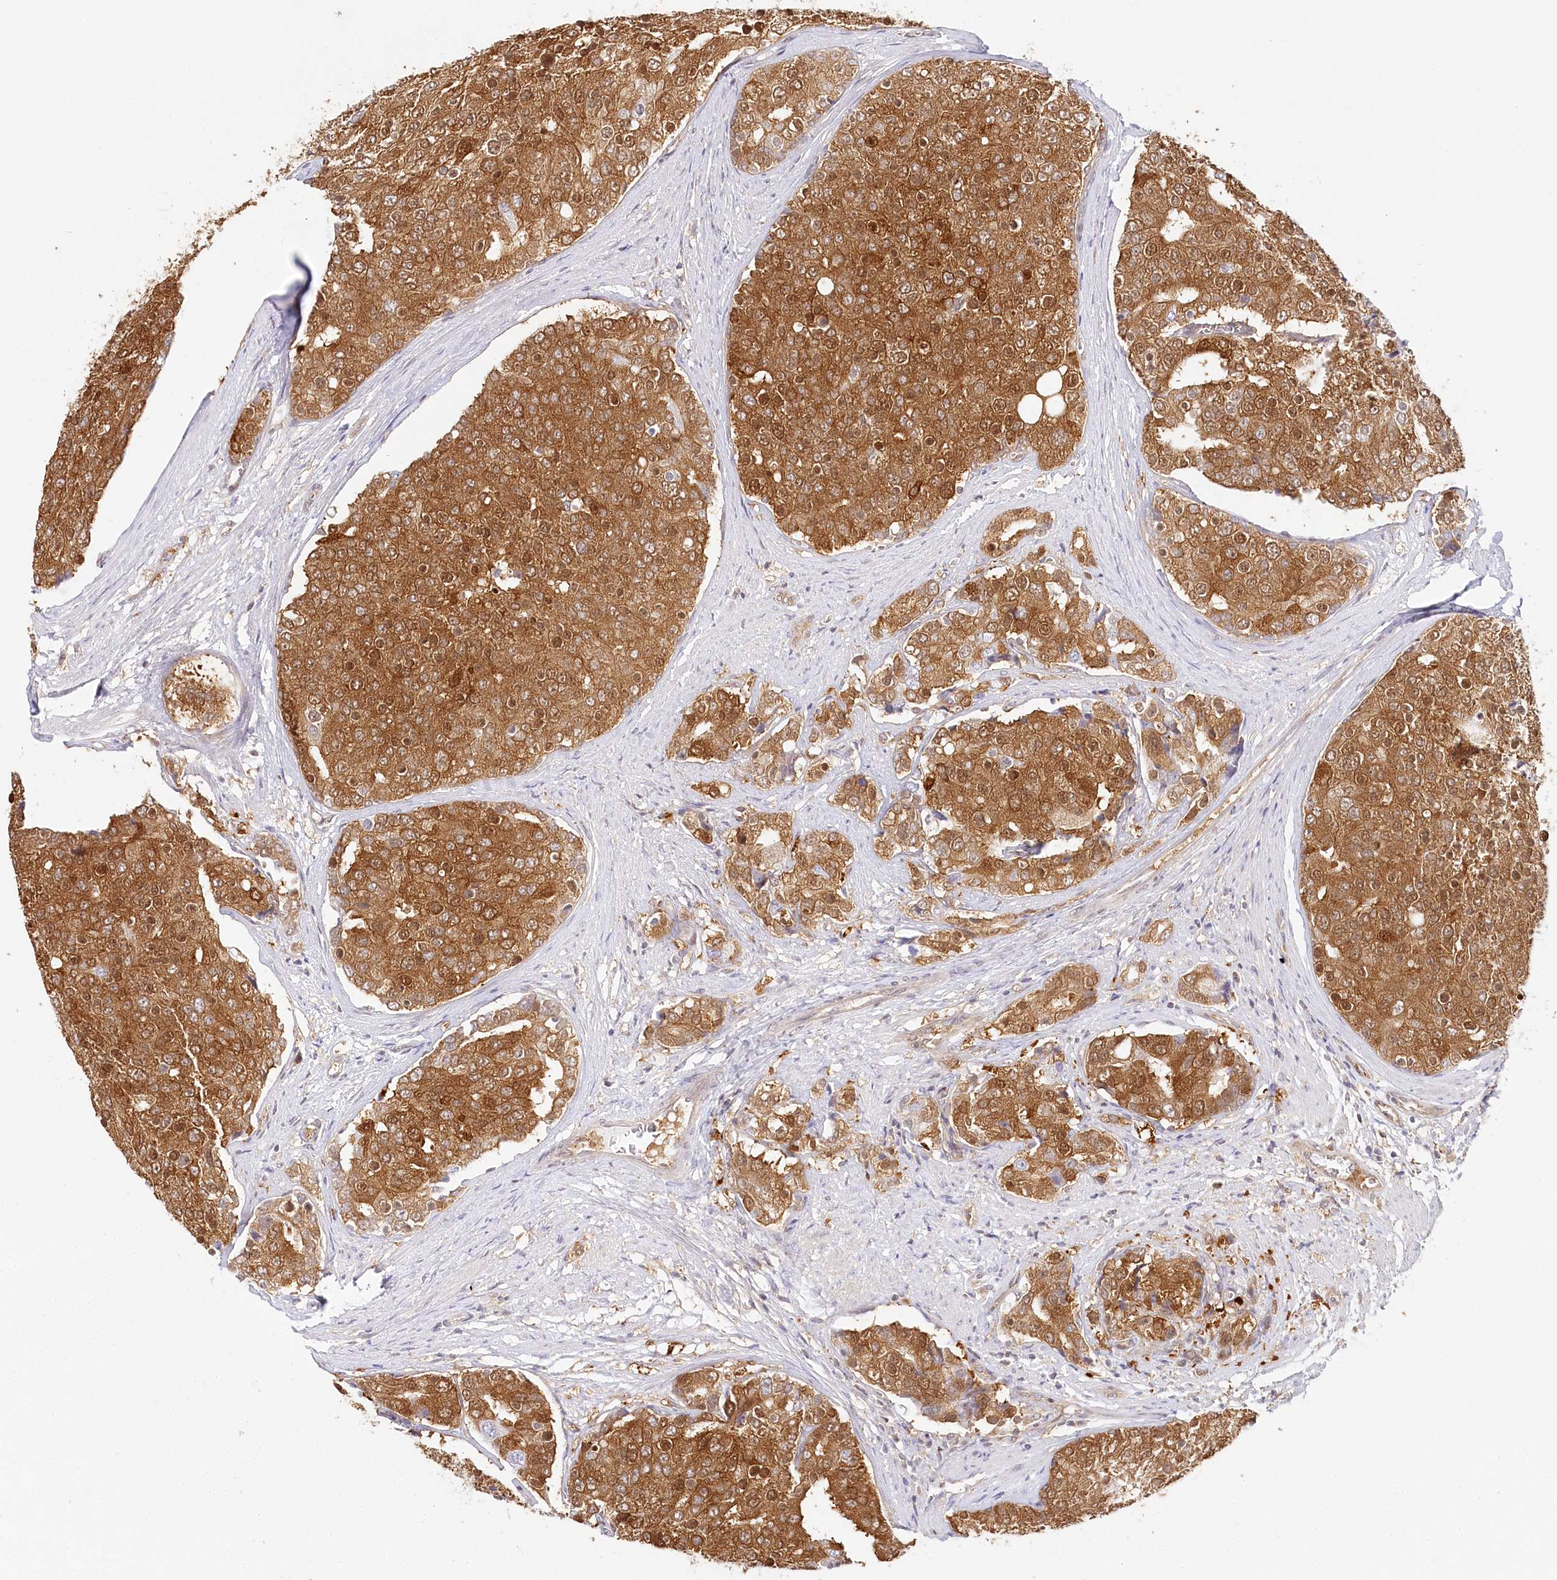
{"staining": {"intensity": "moderate", "quantity": "25%-75%", "location": "cytoplasmic/membranous"}, "tissue": "prostate cancer", "cell_type": "Tumor cells", "image_type": "cancer", "snomed": [{"axis": "morphology", "description": "Adenocarcinoma, High grade"}, {"axis": "topography", "description": "Prostate"}], "caption": "Prostate cancer (high-grade adenocarcinoma) stained for a protein shows moderate cytoplasmic/membranous positivity in tumor cells.", "gene": "INPP4B", "patient": {"sex": "male", "age": 50}}